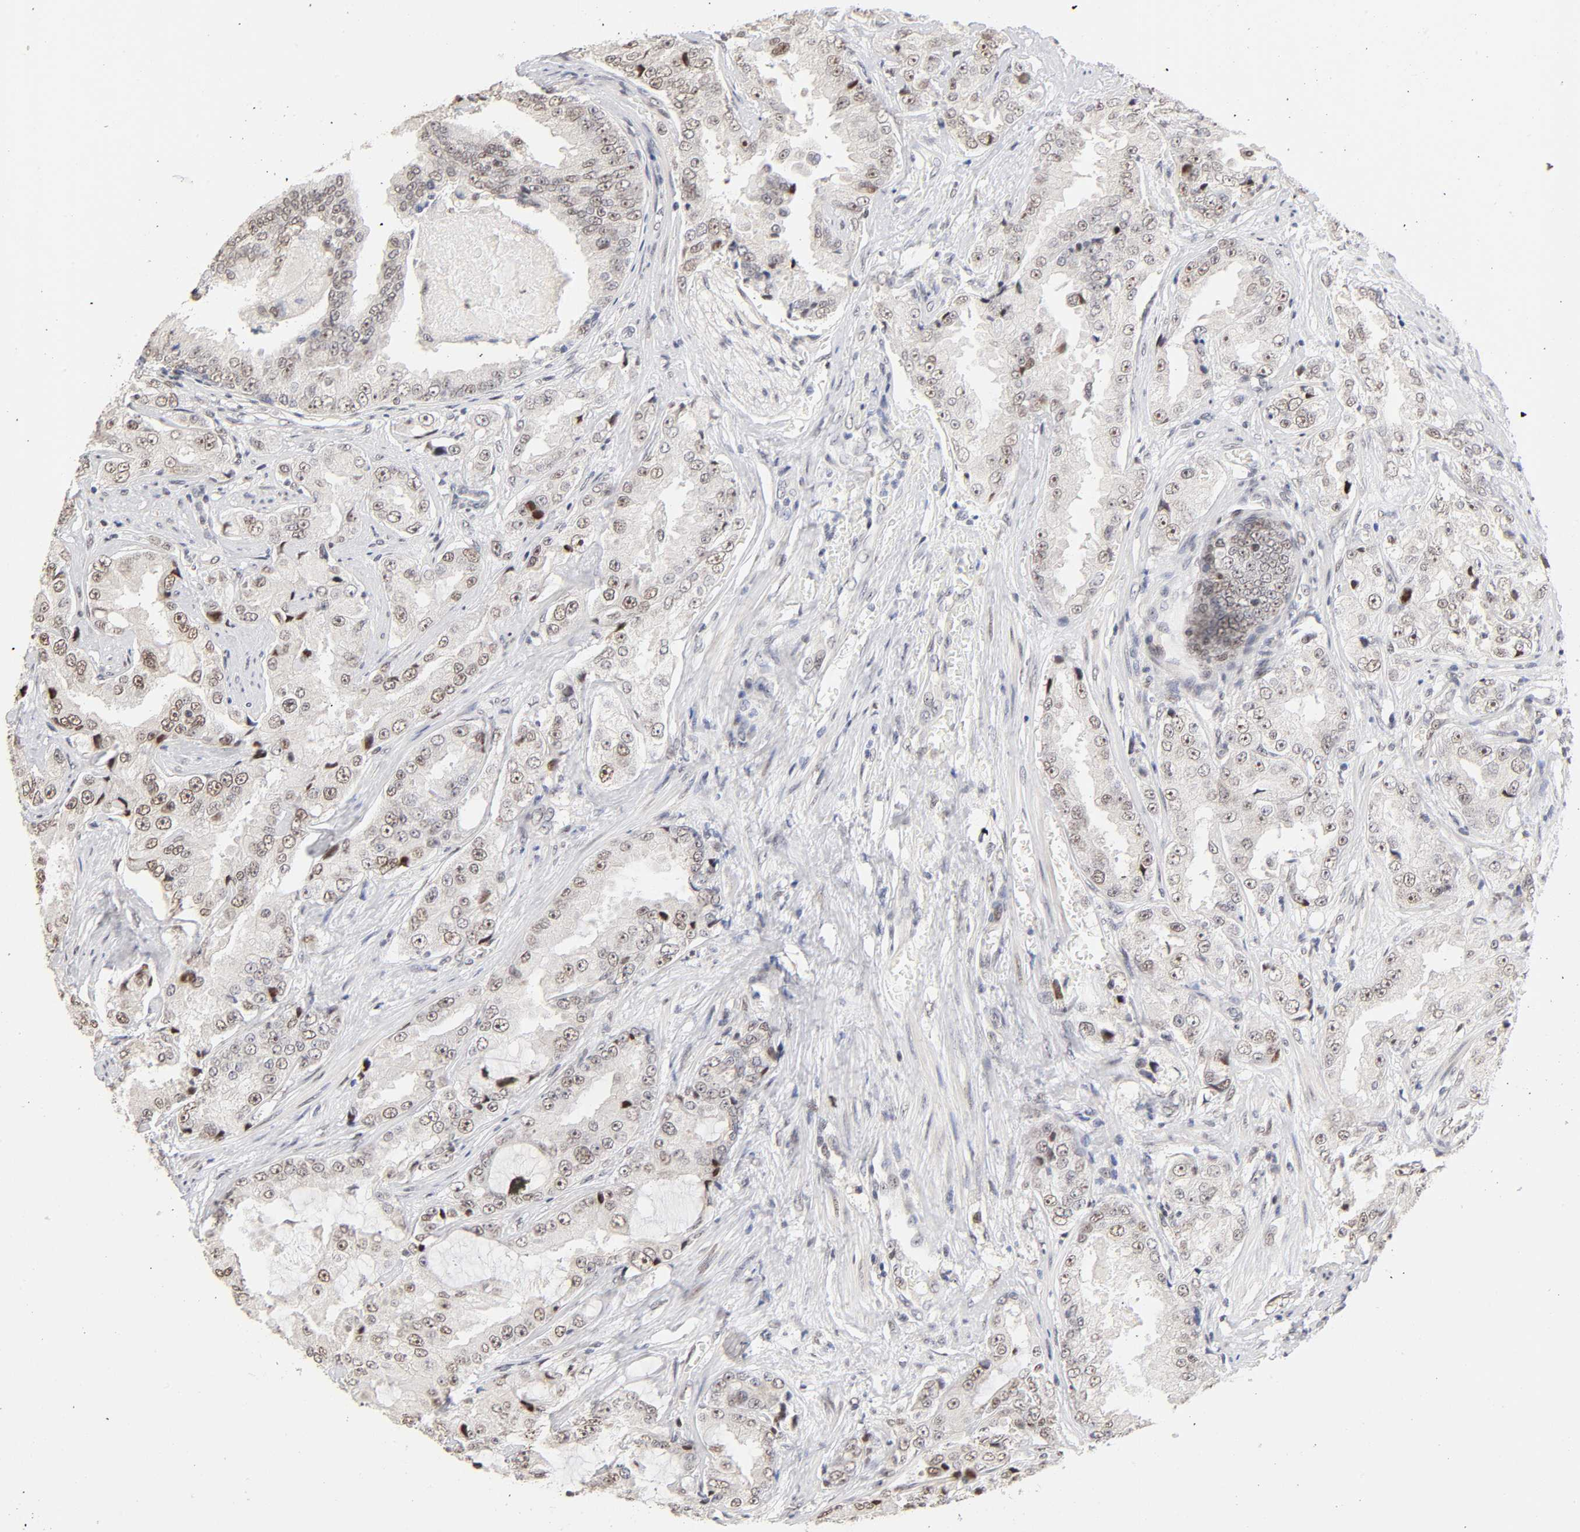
{"staining": {"intensity": "weak", "quantity": "25%-75%", "location": "nuclear"}, "tissue": "prostate cancer", "cell_type": "Tumor cells", "image_type": "cancer", "snomed": [{"axis": "morphology", "description": "Adenocarcinoma, High grade"}, {"axis": "topography", "description": "Prostate"}], "caption": "The photomicrograph demonstrates immunohistochemical staining of prostate cancer. There is weak nuclear positivity is seen in approximately 25%-75% of tumor cells.", "gene": "TP53RK", "patient": {"sex": "male", "age": 73}}